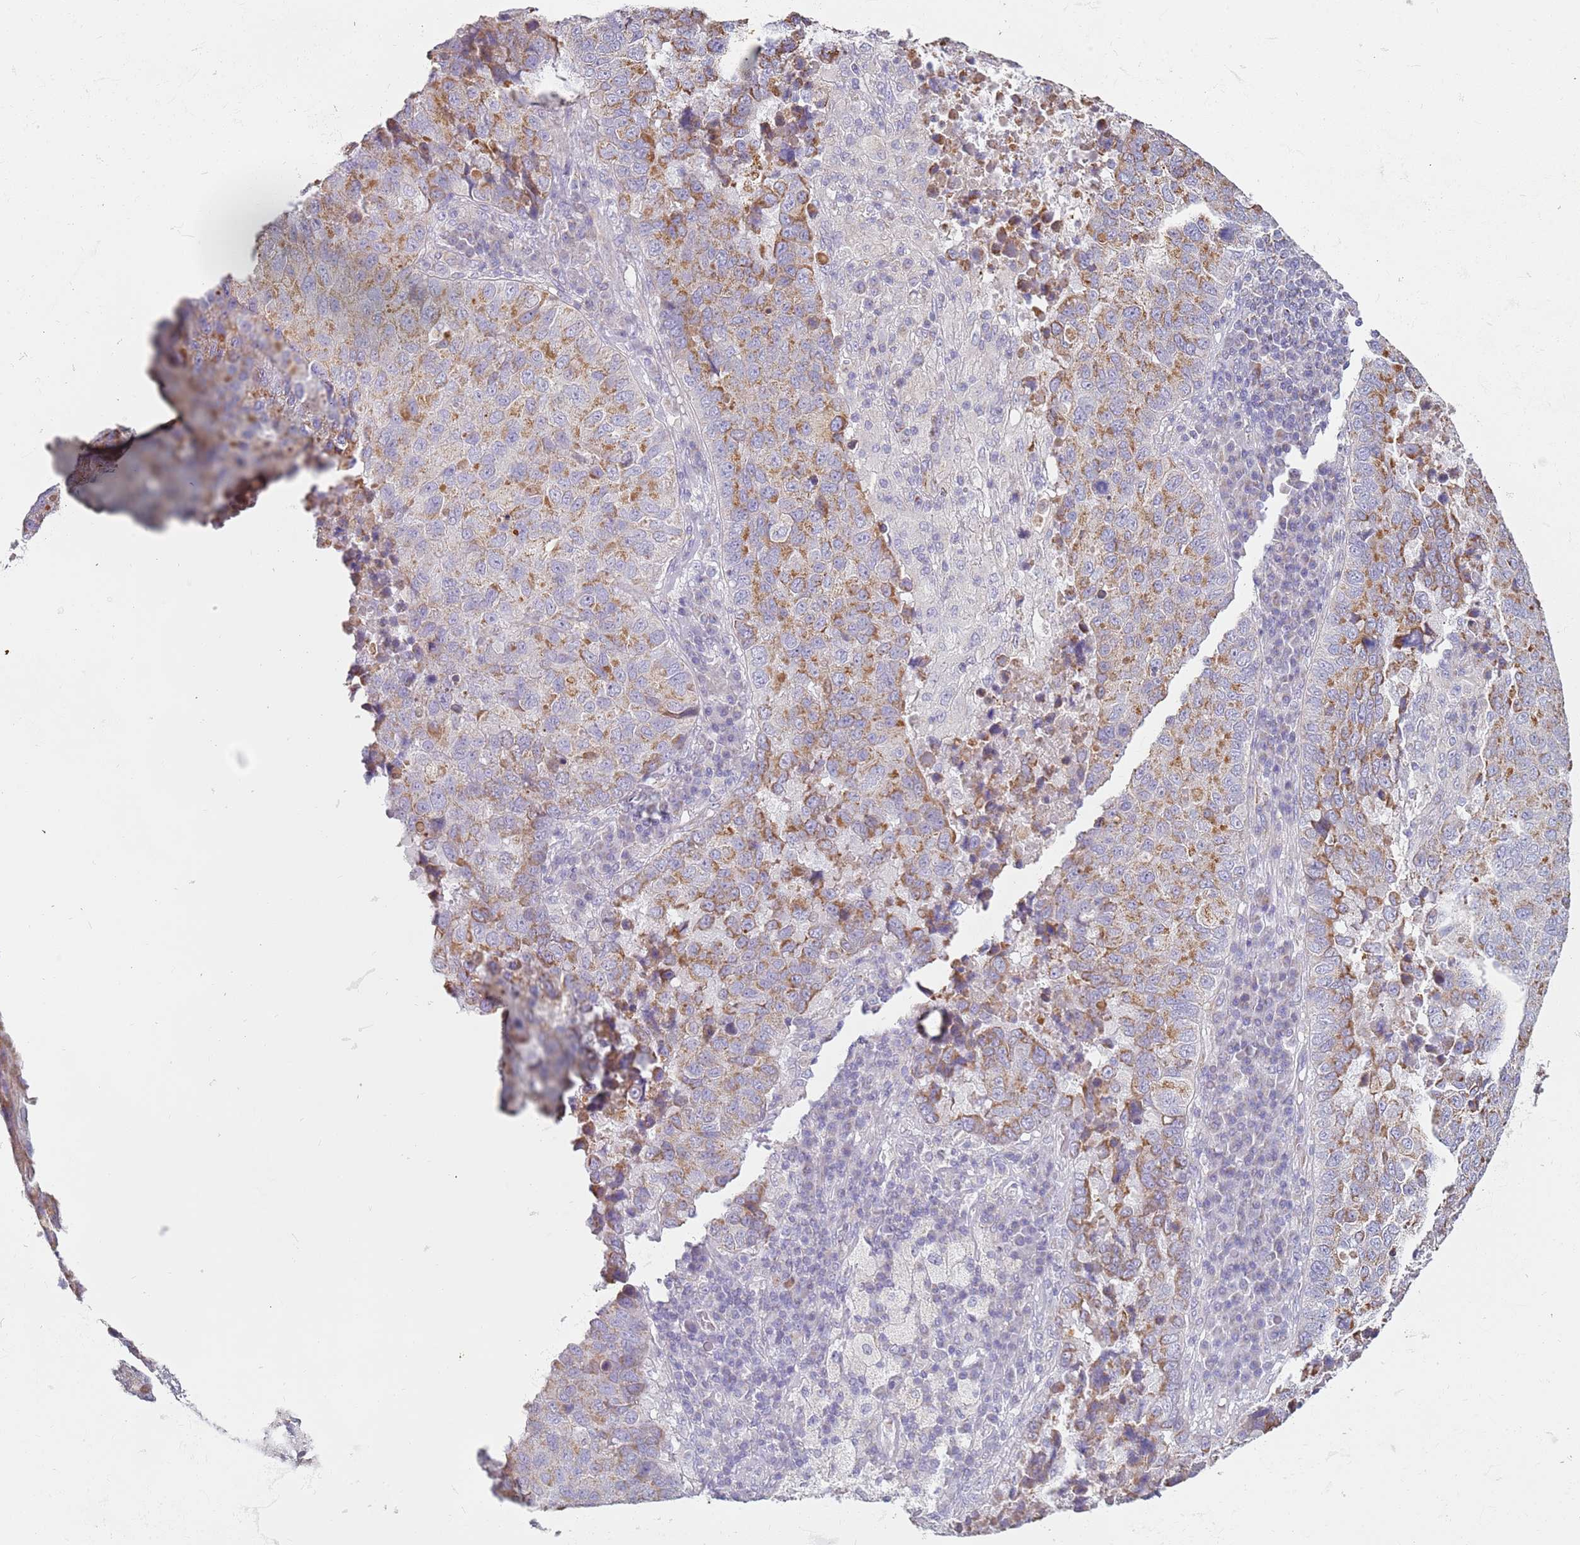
{"staining": {"intensity": "moderate", "quantity": ">75%", "location": "cytoplasmic/membranous"}, "tissue": "lung cancer", "cell_type": "Tumor cells", "image_type": "cancer", "snomed": [{"axis": "morphology", "description": "Squamous cell carcinoma, NOS"}, {"axis": "topography", "description": "Lung"}], "caption": "There is medium levels of moderate cytoplasmic/membranous staining in tumor cells of lung squamous cell carcinoma, as demonstrated by immunohistochemical staining (brown color).", "gene": "ALS2", "patient": {"sex": "male", "age": 73}}